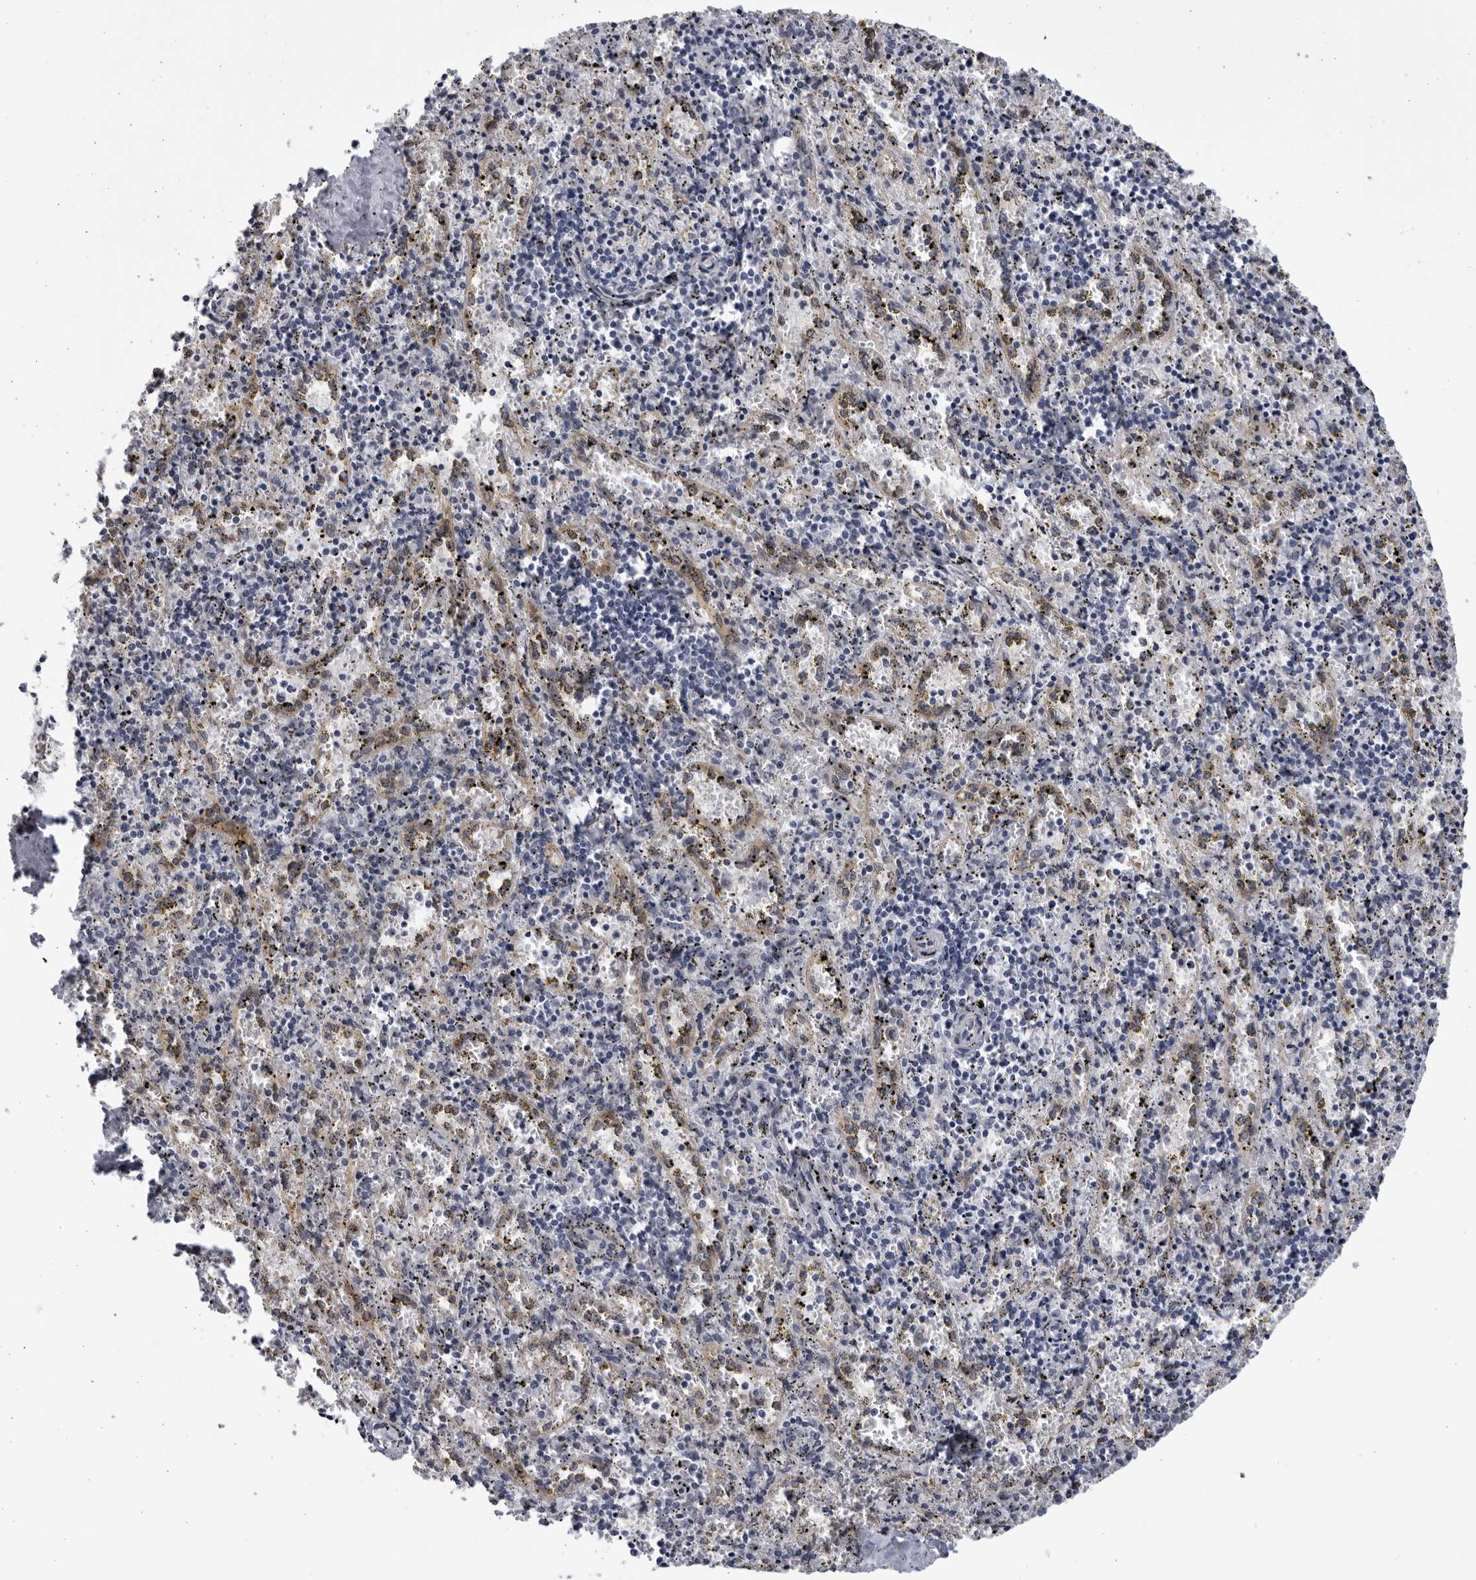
{"staining": {"intensity": "negative", "quantity": "none", "location": "none"}, "tissue": "spleen", "cell_type": "Cells in red pulp", "image_type": "normal", "snomed": [{"axis": "morphology", "description": "Normal tissue, NOS"}, {"axis": "topography", "description": "Spleen"}], "caption": "Immunohistochemical staining of unremarkable human spleen reveals no significant expression in cells in red pulp.", "gene": "BMP2K", "patient": {"sex": "male", "age": 11}}